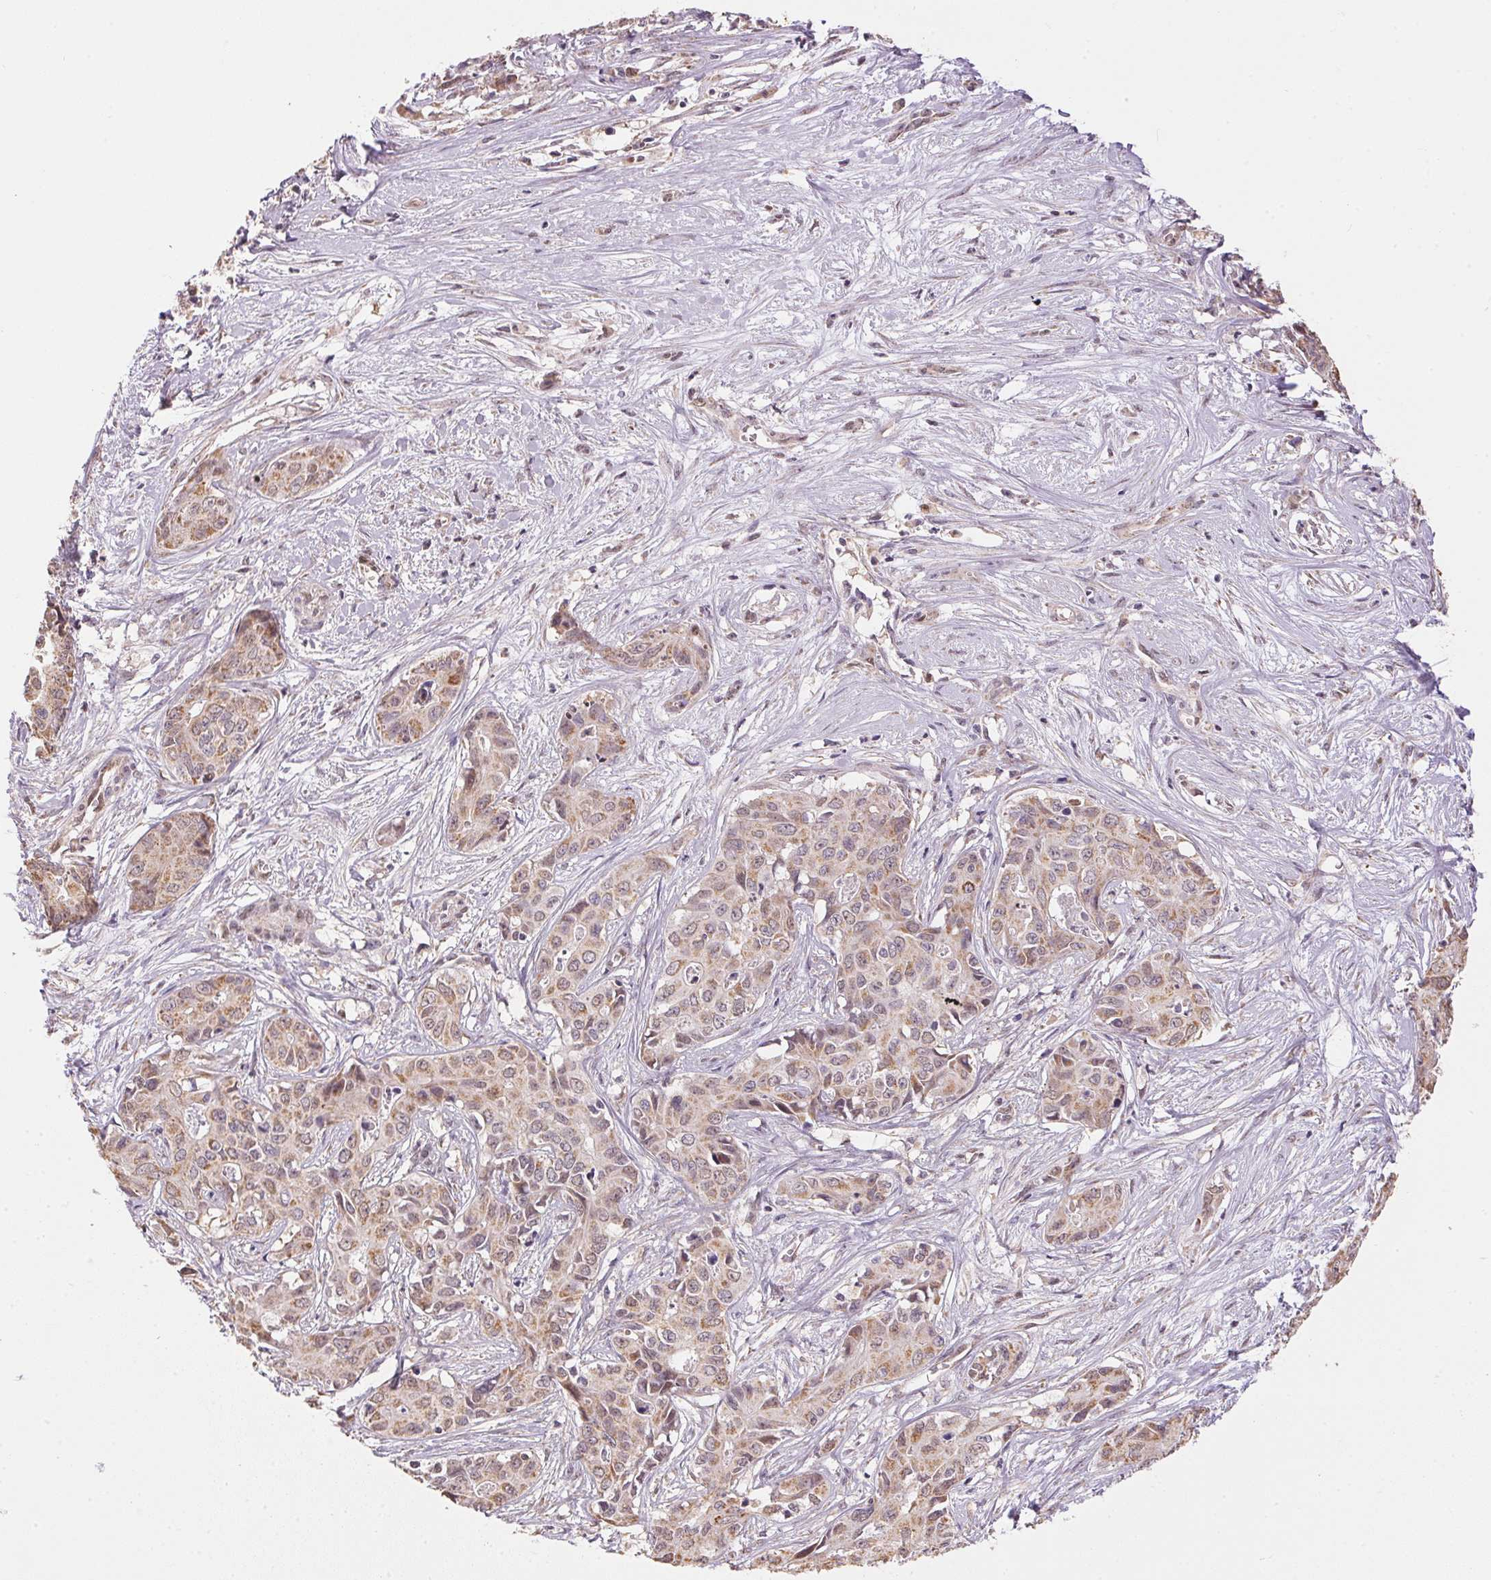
{"staining": {"intensity": "weak", "quantity": ">75%", "location": "cytoplasmic/membranous"}, "tissue": "liver cancer", "cell_type": "Tumor cells", "image_type": "cancer", "snomed": [{"axis": "morphology", "description": "Cholangiocarcinoma"}, {"axis": "topography", "description": "Liver"}], "caption": "Liver cancer (cholangiocarcinoma) stained with IHC displays weak cytoplasmic/membranous positivity in about >75% of tumor cells.", "gene": "SC5D", "patient": {"sex": "female", "age": 65}}